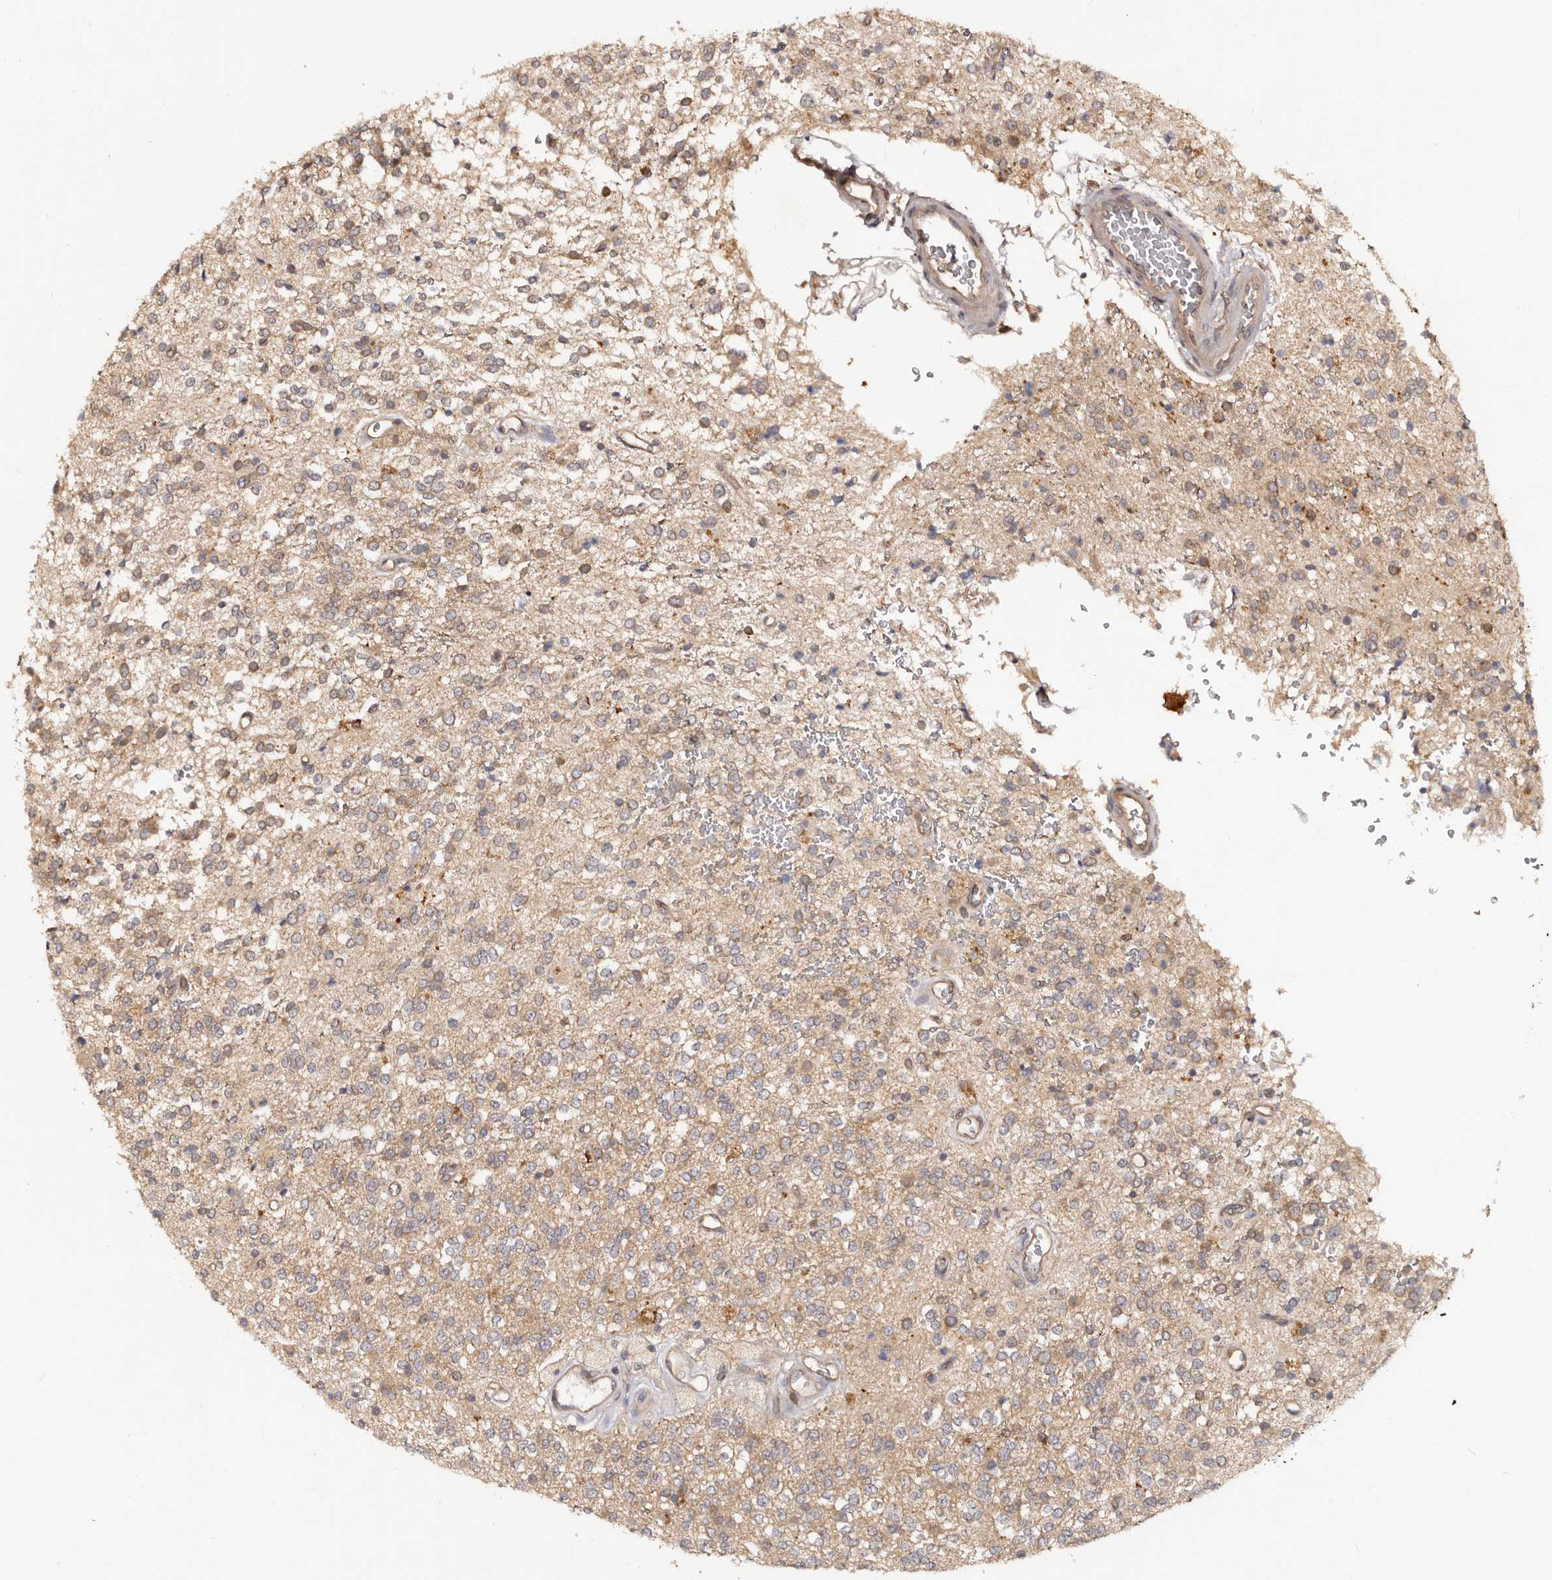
{"staining": {"intensity": "moderate", "quantity": "<25%", "location": "cytoplasmic/membranous"}, "tissue": "glioma", "cell_type": "Tumor cells", "image_type": "cancer", "snomed": [{"axis": "morphology", "description": "Glioma, malignant, High grade"}, {"axis": "topography", "description": "Brain"}], "caption": "This photomicrograph displays malignant high-grade glioma stained with immunohistochemistry to label a protein in brown. The cytoplasmic/membranous of tumor cells show moderate positivity for the protein. Nuclei are counter-stained blue.", "gene": "MDP1", "patient": {"sex": "male", "age": 34}}